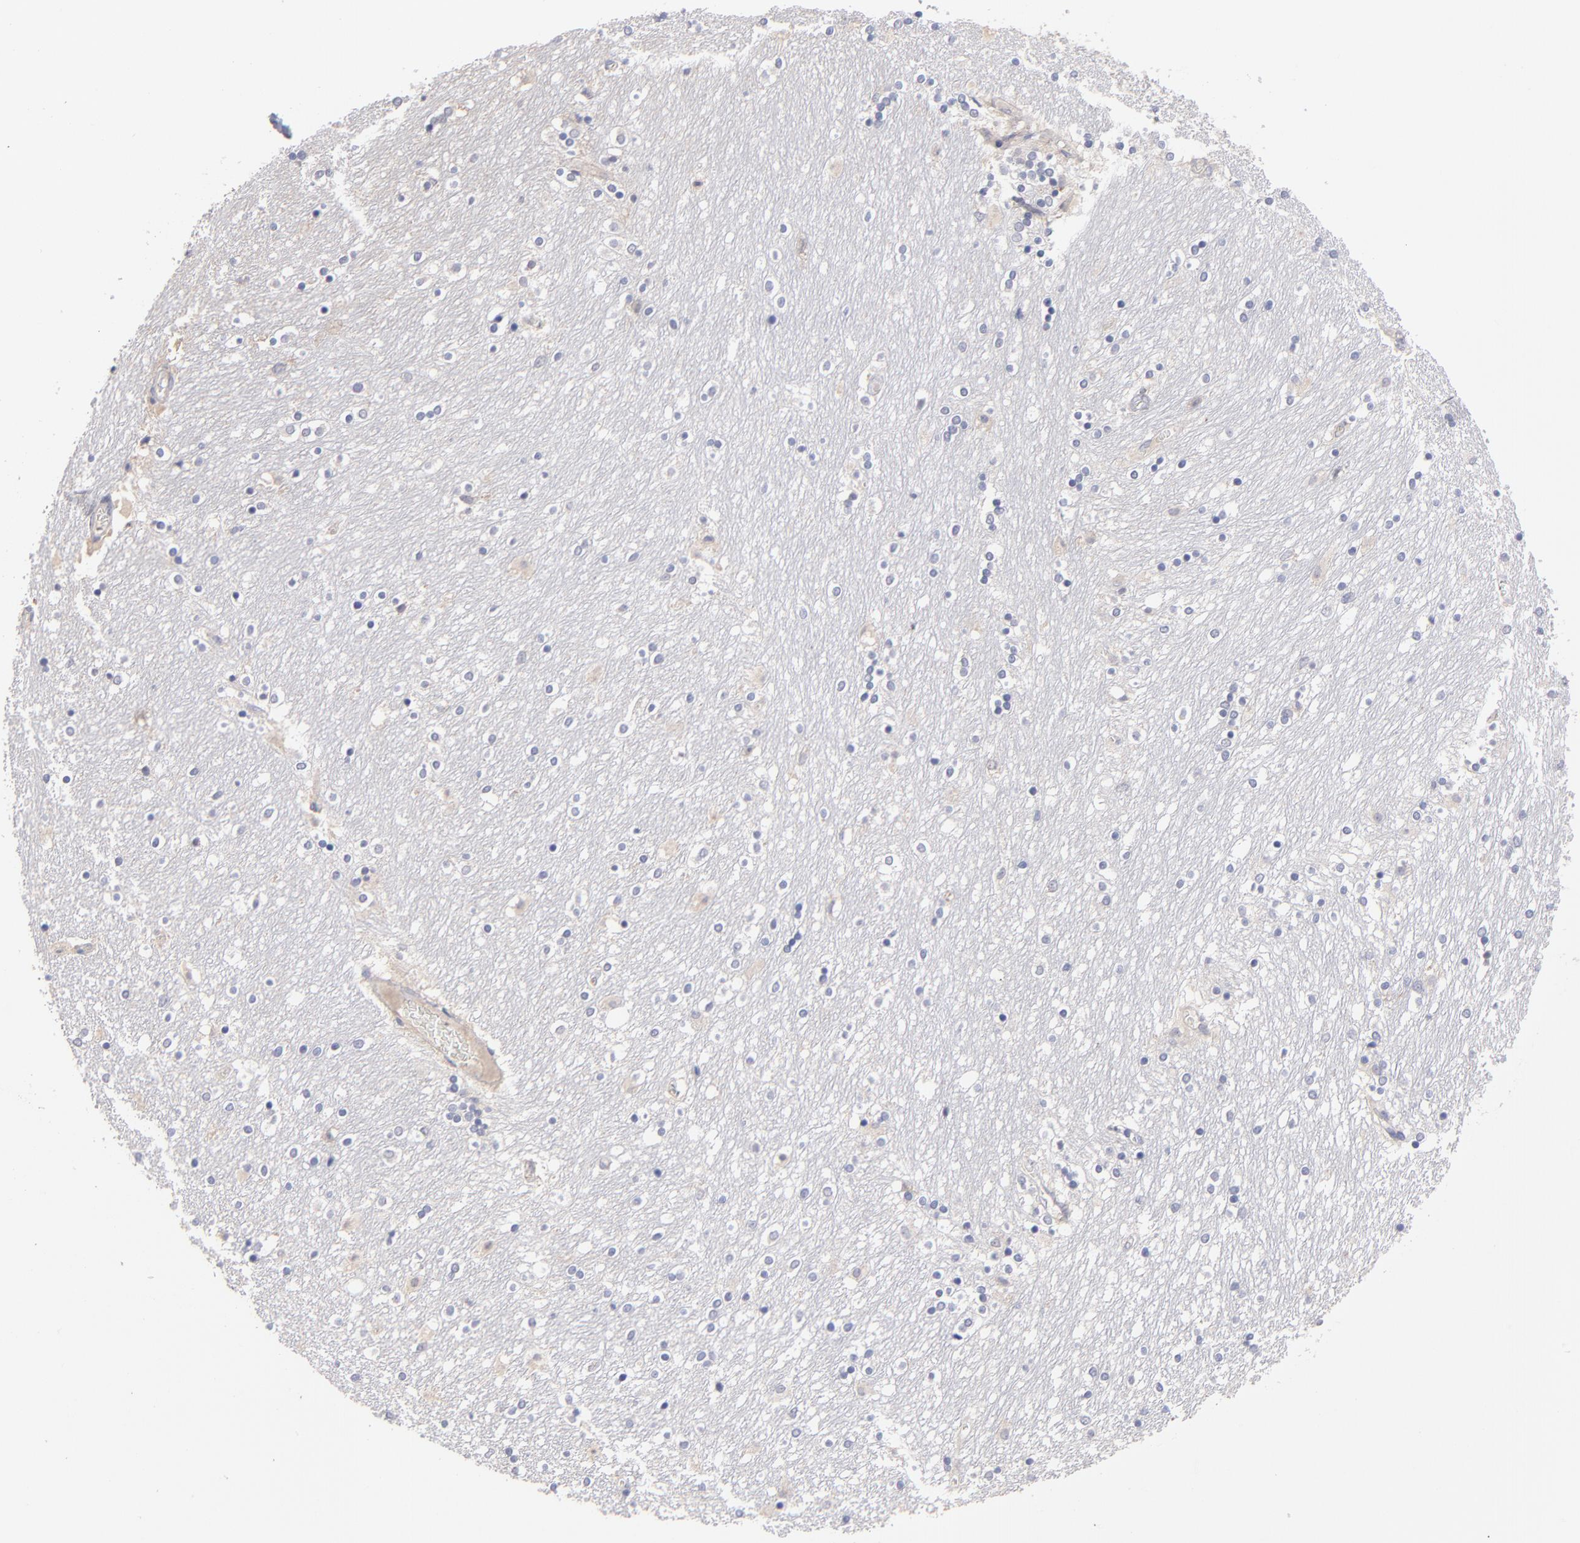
{"staining": {"intensity": "negative", "quantity": "none", "location": "none"}, "tissue": "caudate", "cell_type": "Glial cells", "image_type": "normal", "snomed": [{"axis": "morphology", "description": "Normal tissue, NOS"}, {"axis": "topography", "description": "Lateral ventricle wall"}], "caption": "Immunohistochemical staining of normal caudate demonstrates no significant staining in glial cells. (DAB (3,3'-diaminobenzidine) immunohistochemistry (IHC) with hematoxylin counter stain).", "gene": "HCCS", "patient": {"sex": "female", "age": 54}}